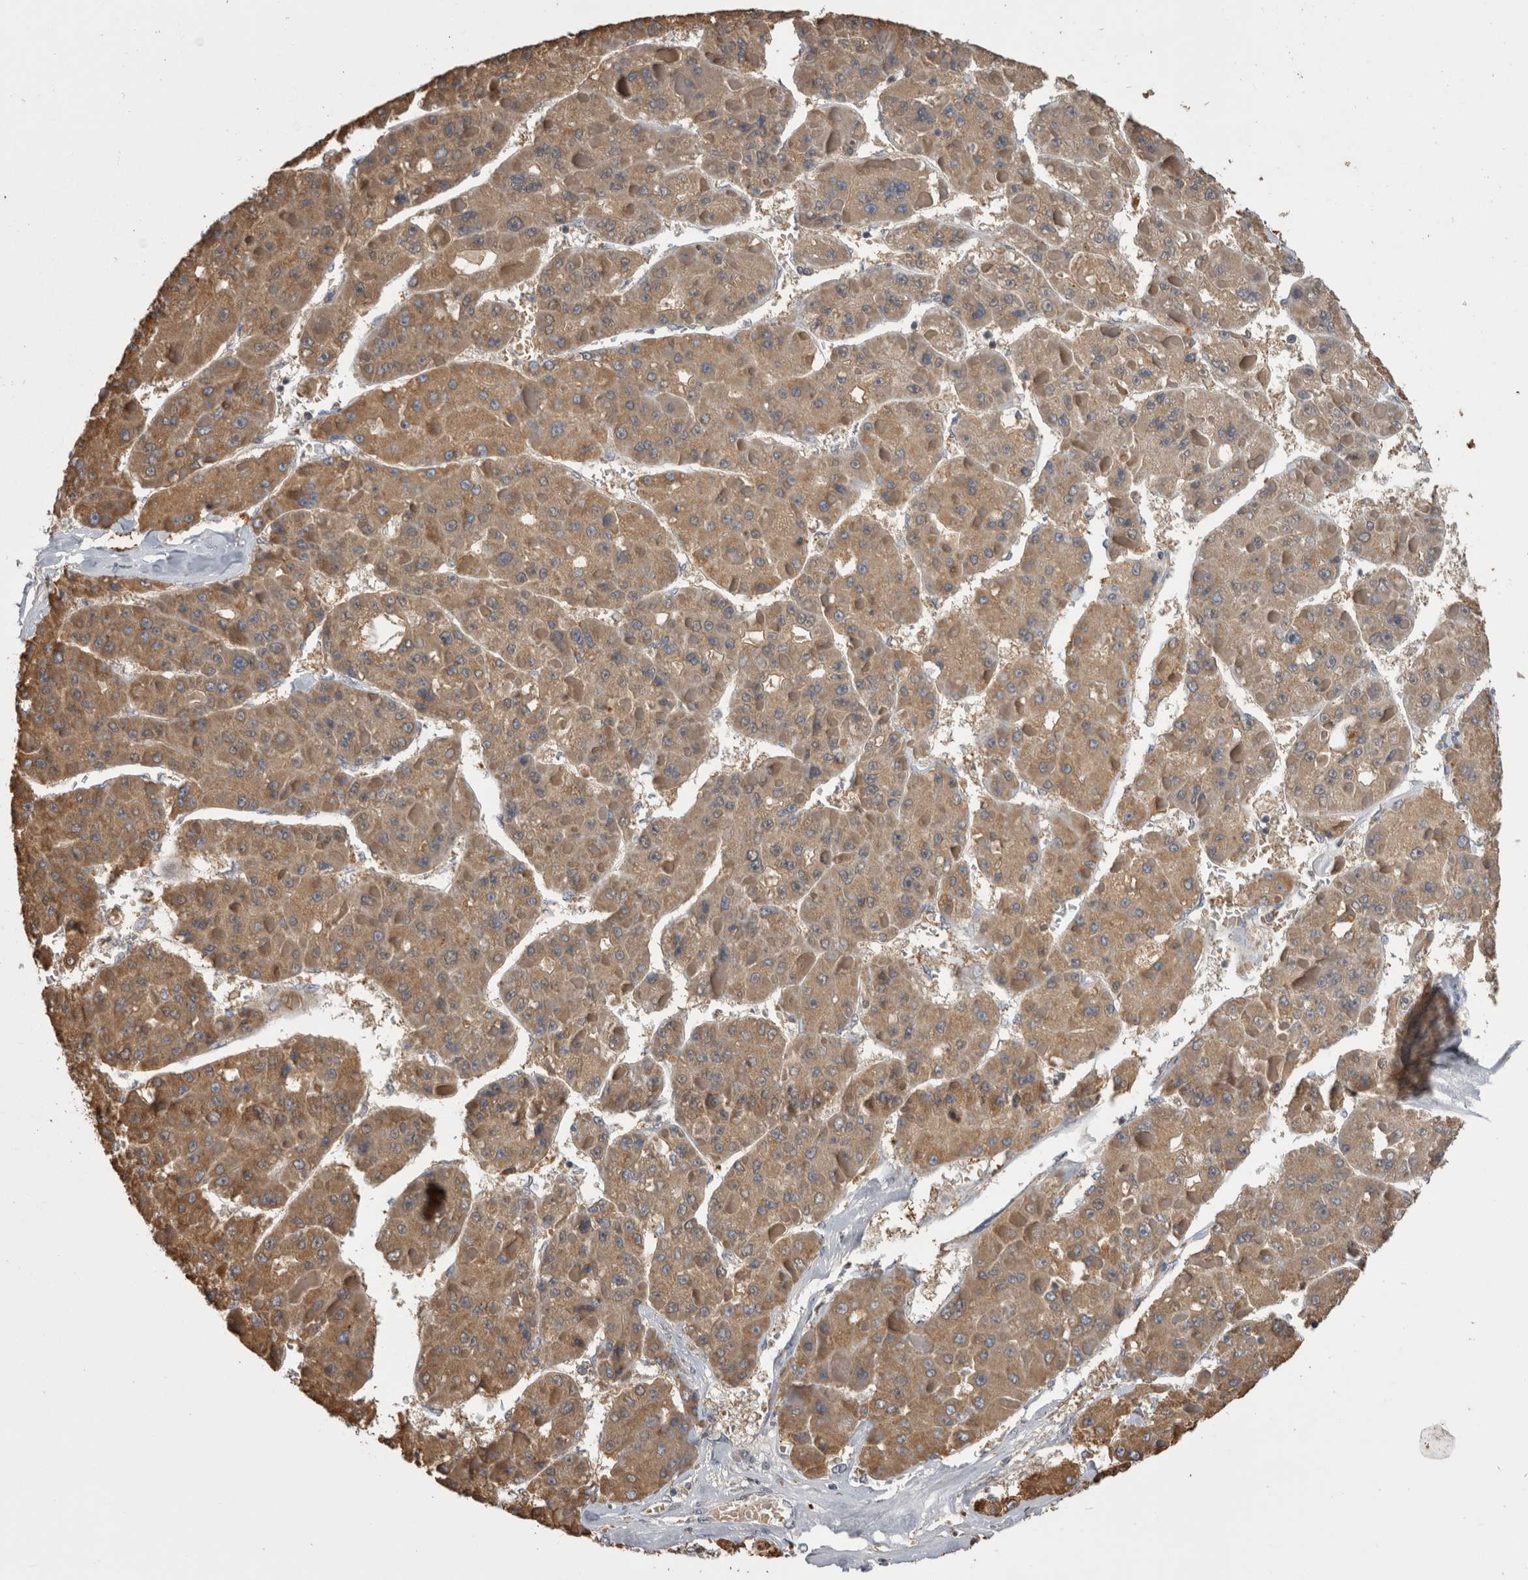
{"staining": {"intensity": "moderate", "quantity": ">75%", "location": "cytoplasmic/membranous"}, "tissue": "liver cancer", "cell_type": "Tumor cells", "image_type": "cancer", "snomed": [{"axis": "morphology", "description": "Carcinoma, Hepatocellular, NOS"}, {"axis": "topography", "description": "Liver"}], "caption": "Approximately >75% of tumor cells in human liver cancer demonstrate moderate cytoplasmic/membranous protein positivity as visualized by brown immunohistochemical staining.", "gene": "ANXA13", "patient": {"sex": "female", "age": 73}}